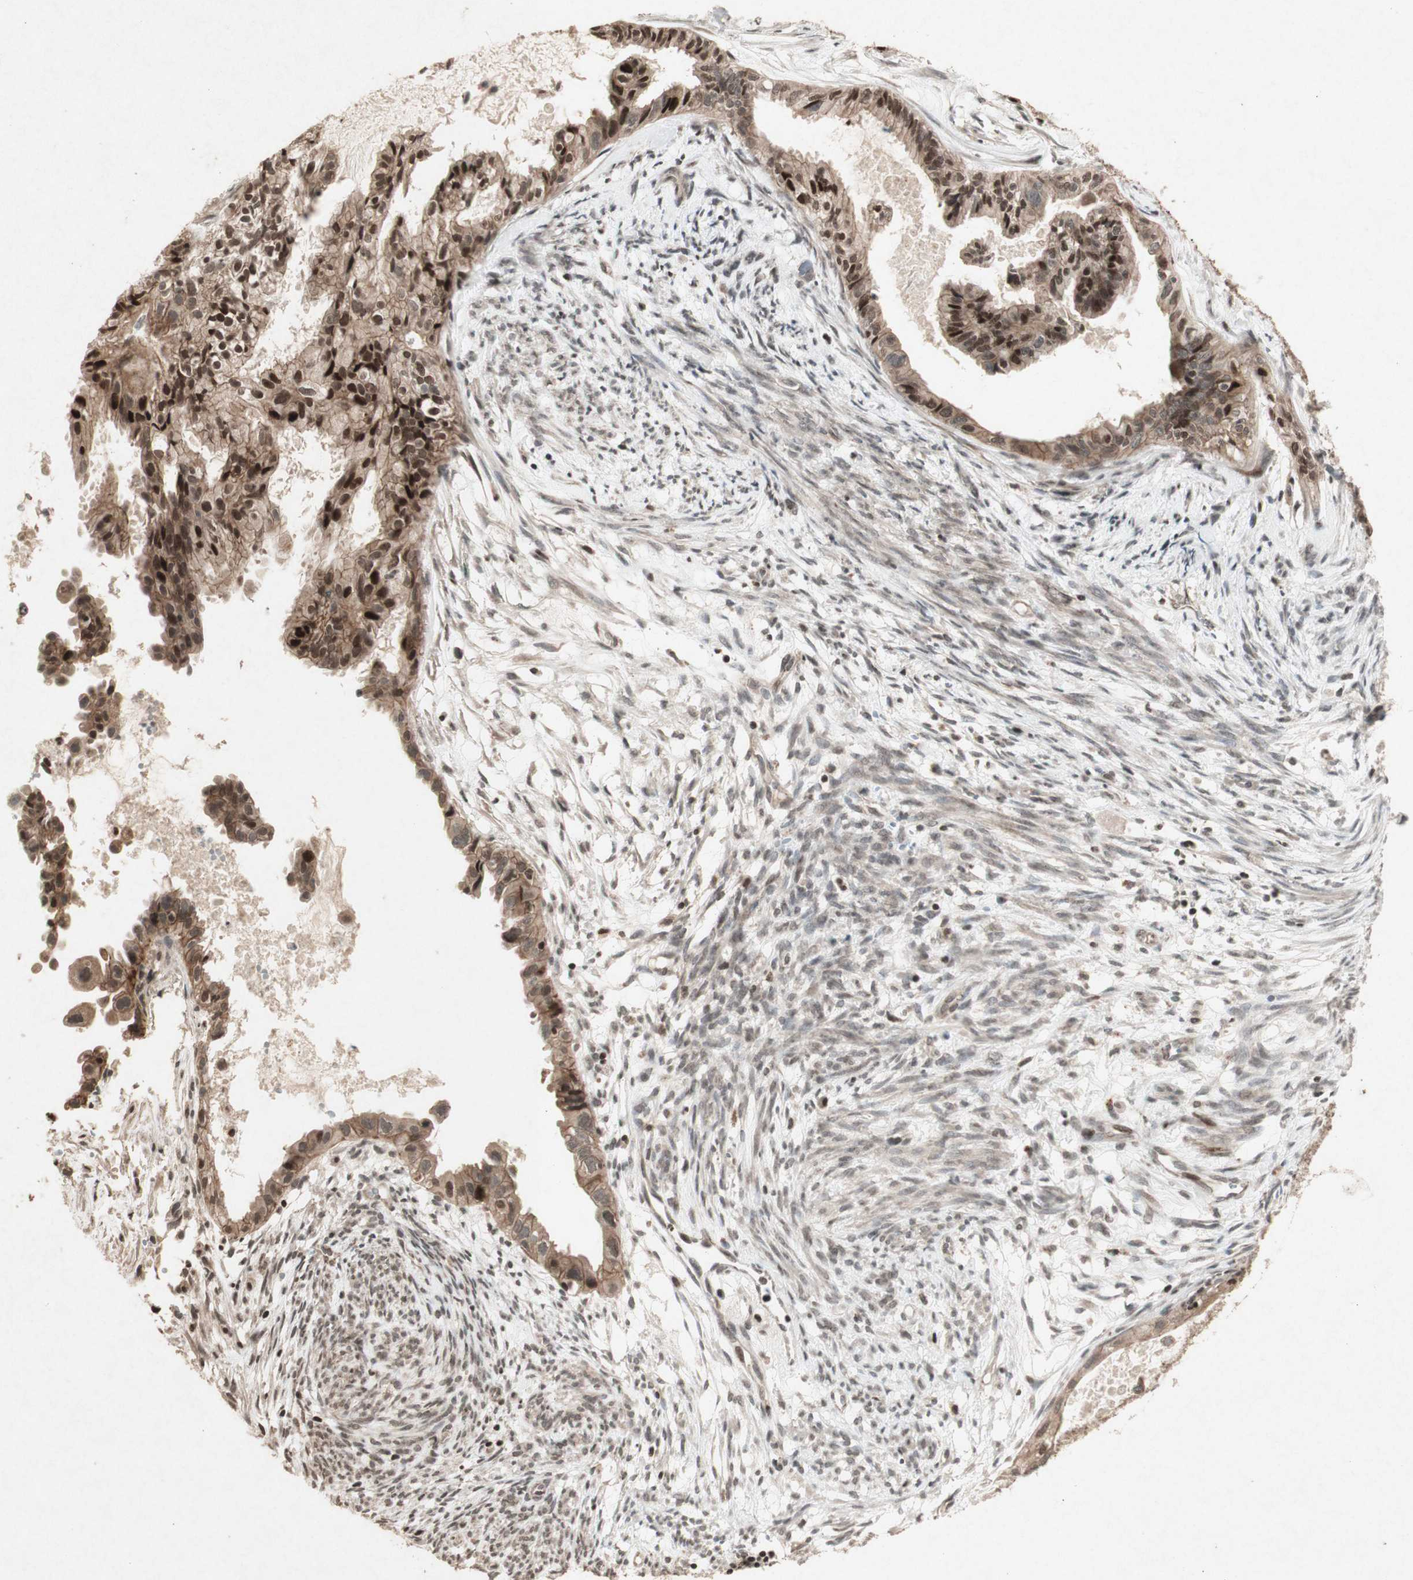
{"staining": {"intensity": "strong", "quantity": ">75%", "location": "cytoplasmic/membranous,nuclear"}, "tissue": "cervical cancer", "cell_type": "Tumor cells", "image_type": "cancer", "snomed": [{"axis": "morphology", "description": "Normal tissue, NOS"}, {"axis": "morphology", "description": "Adenocarcinoma, NOS"}, {"axis": "topography", "description": "Cervix"}, {"axis": "topography", "description": "Endometrium"}], "caption": "This is an image of IHC staining of cervical cancer (adenocarcinoma), which shows strong positivity in the cytoplasmic/membranous and nuclear of tumor cells.", "gene": "PLXNA1", "patient": {"sex": "female", "age": 86}}